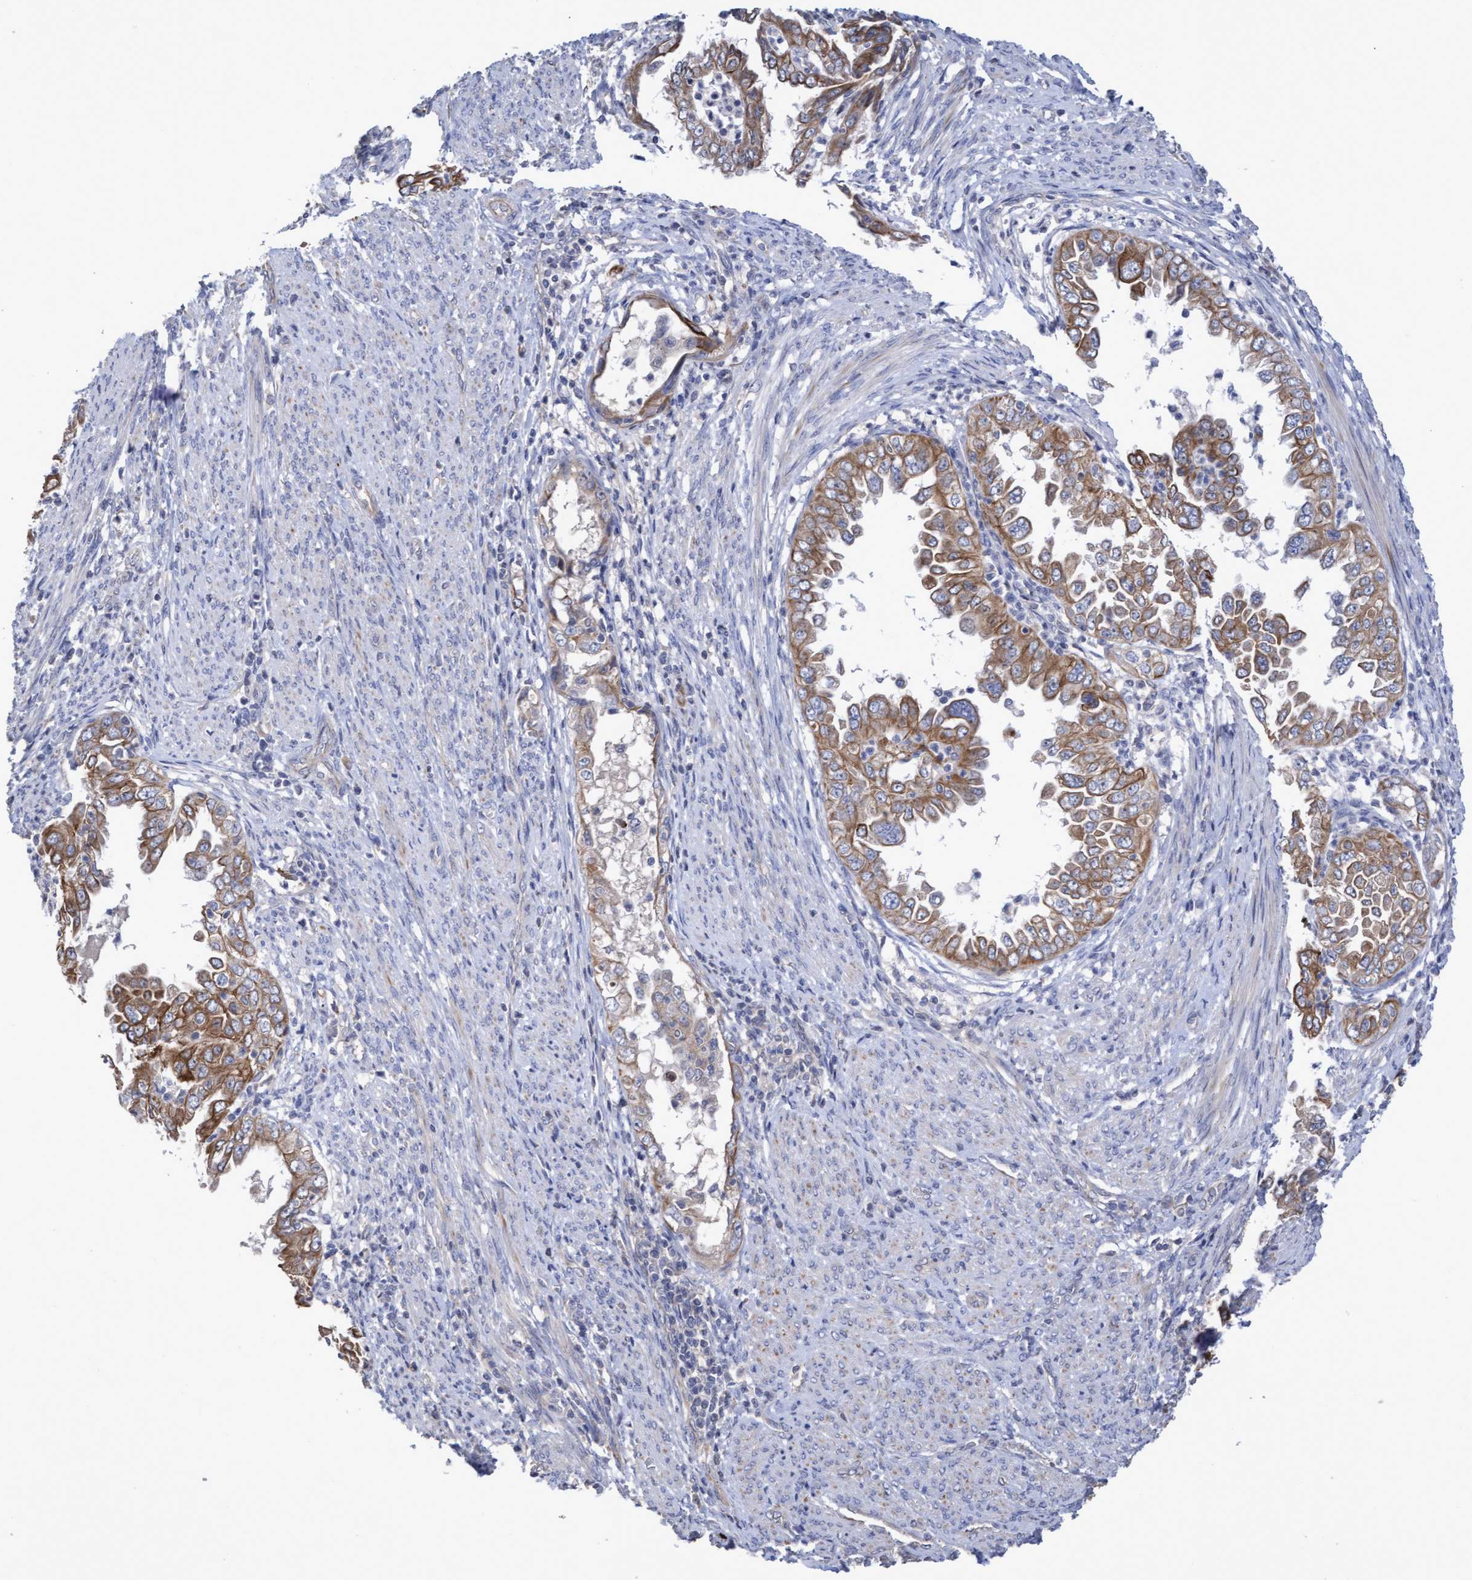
{"staining": {"intensity": "moderate", "quantity": ">75%", "location": "cytoplasmic/membranous"}, "tissue": "endometrial cancer", "cell_type": "Tumor cells", "image_type": "cancer", "snomed": [{"axis": "morphology", "description": "Adenocarcinoma, NOS"}, {"axis": "topography", "description": "Endometrium"}], "caption": "Endometrial cancer stained with IHC reveals moderate cytoplasmic/membranous staining in approximately >75% of tumor cells. Nuclei are stained in blue.", "gene": "KRT24", "patient": {"sex": "female", "age": 85}}